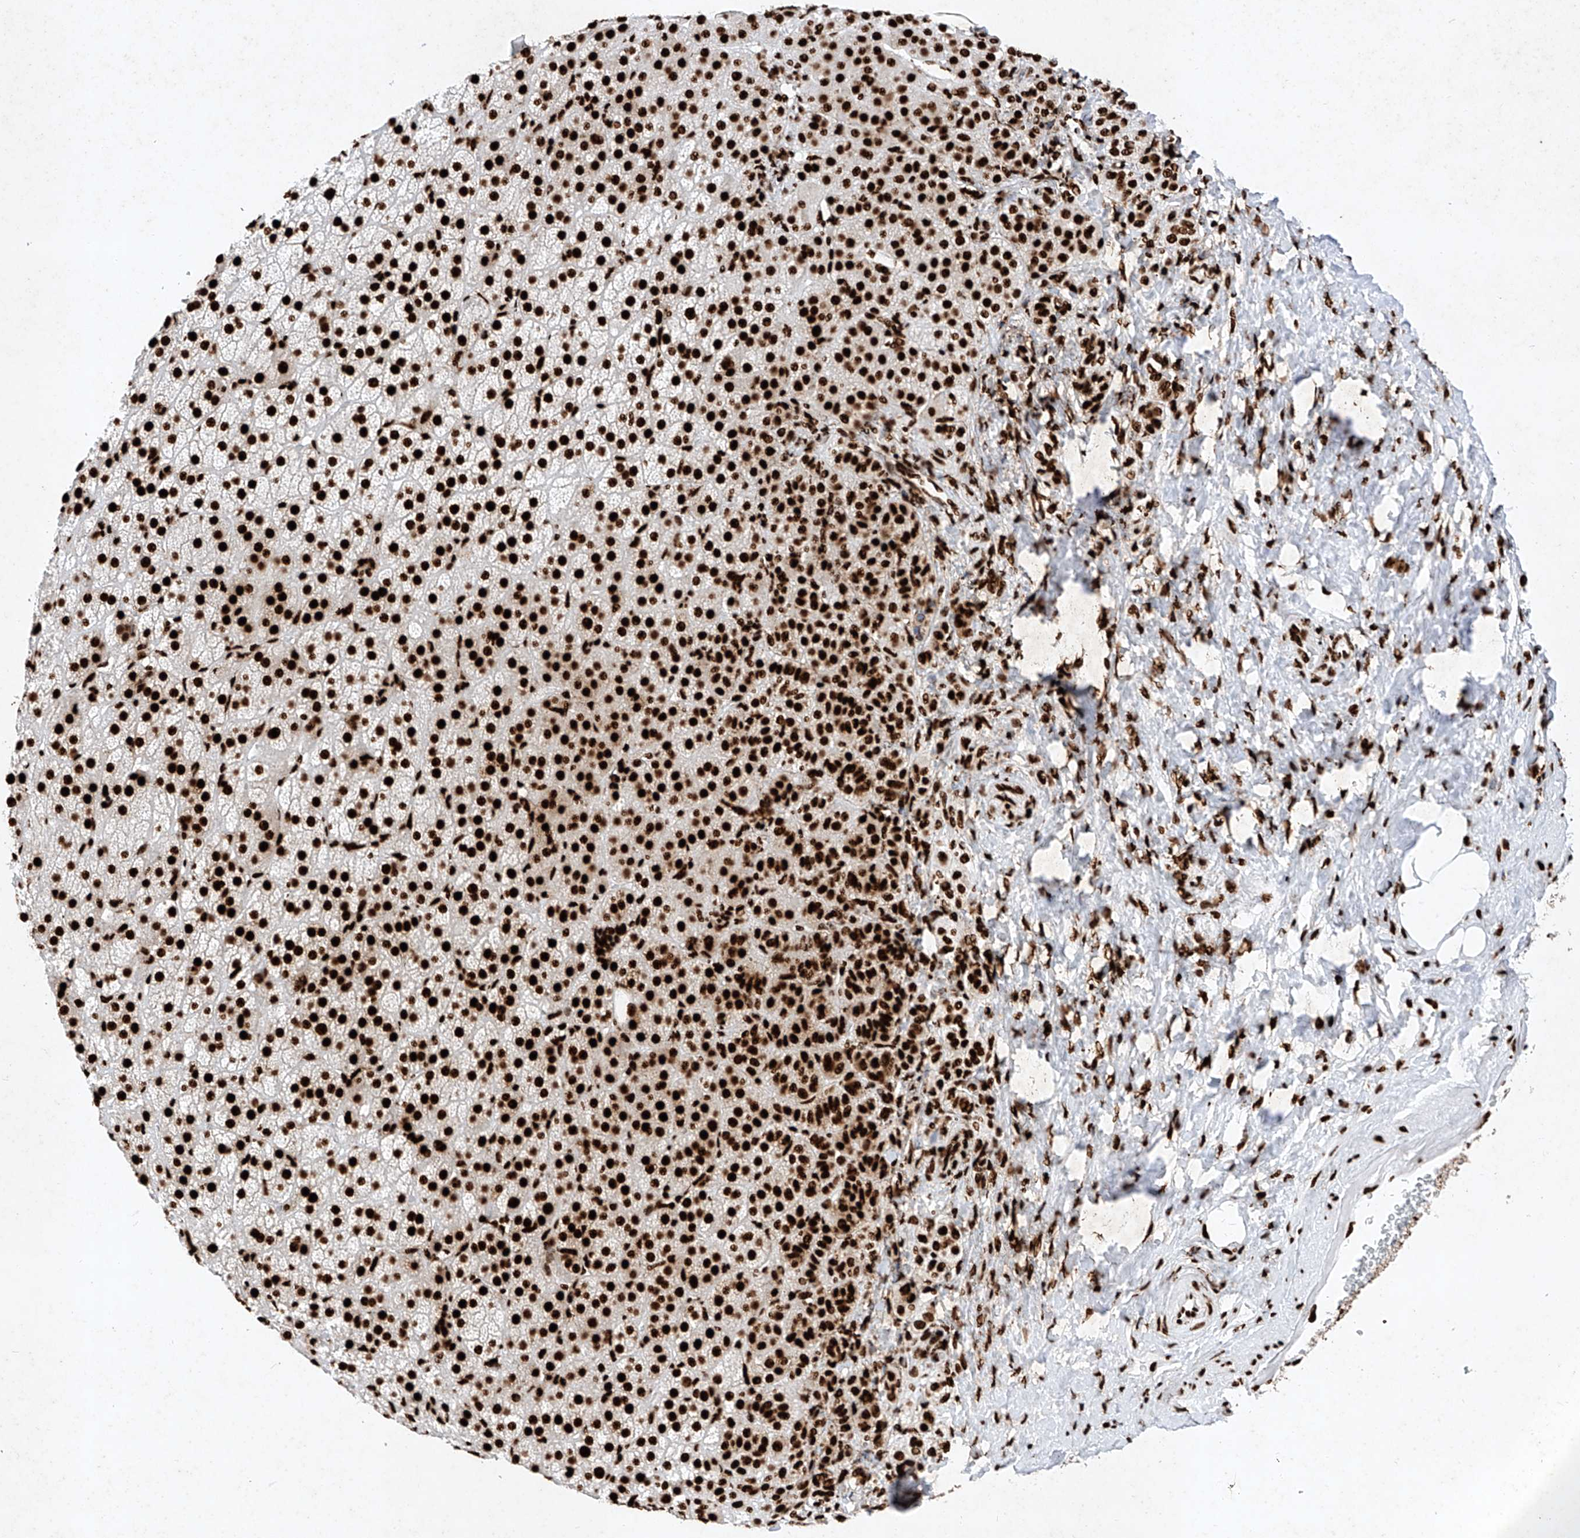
{"staining": {"intensity": "strong", "quantity": ">75%", "location": "nuclear"}, "tissue": "adrenal gland", "cell_type": "Glandular cells", "image_type": "normal", "snomed": [{"axis": "morphology", "description": "Normal tissue, NOS"}, {"axis": "topography", "description": "Adrenal gland"}], "caption": "Normal adrenal gland was stained to show a protein in brown. There is high levels of strong nuclear positivity in about >75% of glandular cells. (DAB (3,3'-diaminobenzidine) IHC with brightfield microscopy, high magnification).", "gene": "SRSF6", "patient": {"sex": "female", "age": 57}}